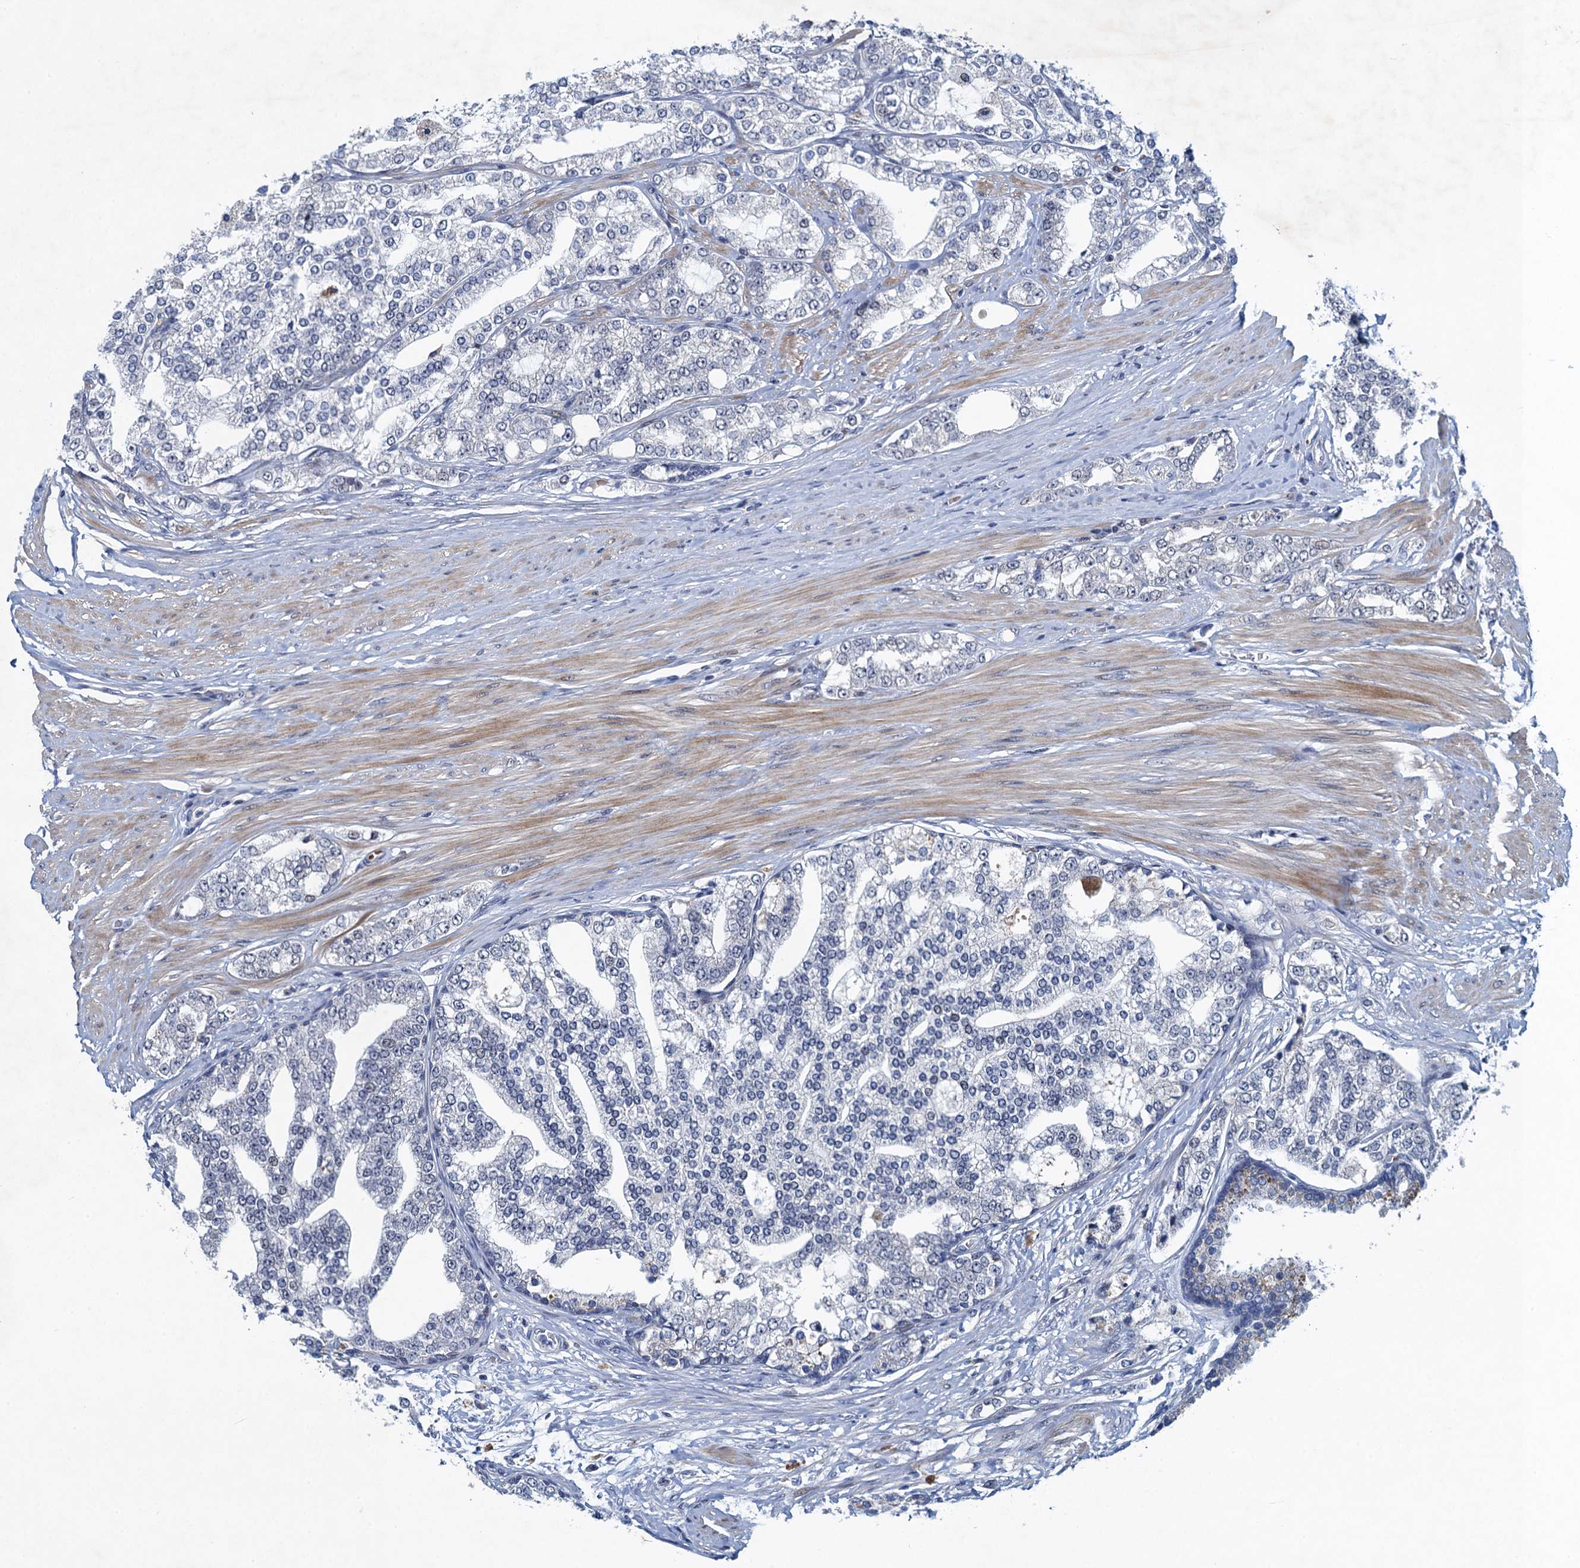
{"staining": {"intensity": "negative", "quantity": "none", "location": "none"}, "tissue": "prostate cancer", "cell_type": "Tumor cells", "image_type": "cancer", "snomed": [{"axis": "morphology", "description": "Adenocarcinoma, High grade"}, {"axis": "topography", "description": "Prostate"}], "caption": "High power microscopy histopathology image of an immunohistochemistry (IHC) image of prostate high-grade adenocarcinoma, revealing no significant staining in tumor cells. Brightfield microscopy of immunohistochemistry stained with DAB (brown) and hematoxylin (blue), captured at high magnification.", "gene": "ATOSA", "patient": {"sex": "male", "age": 64}}